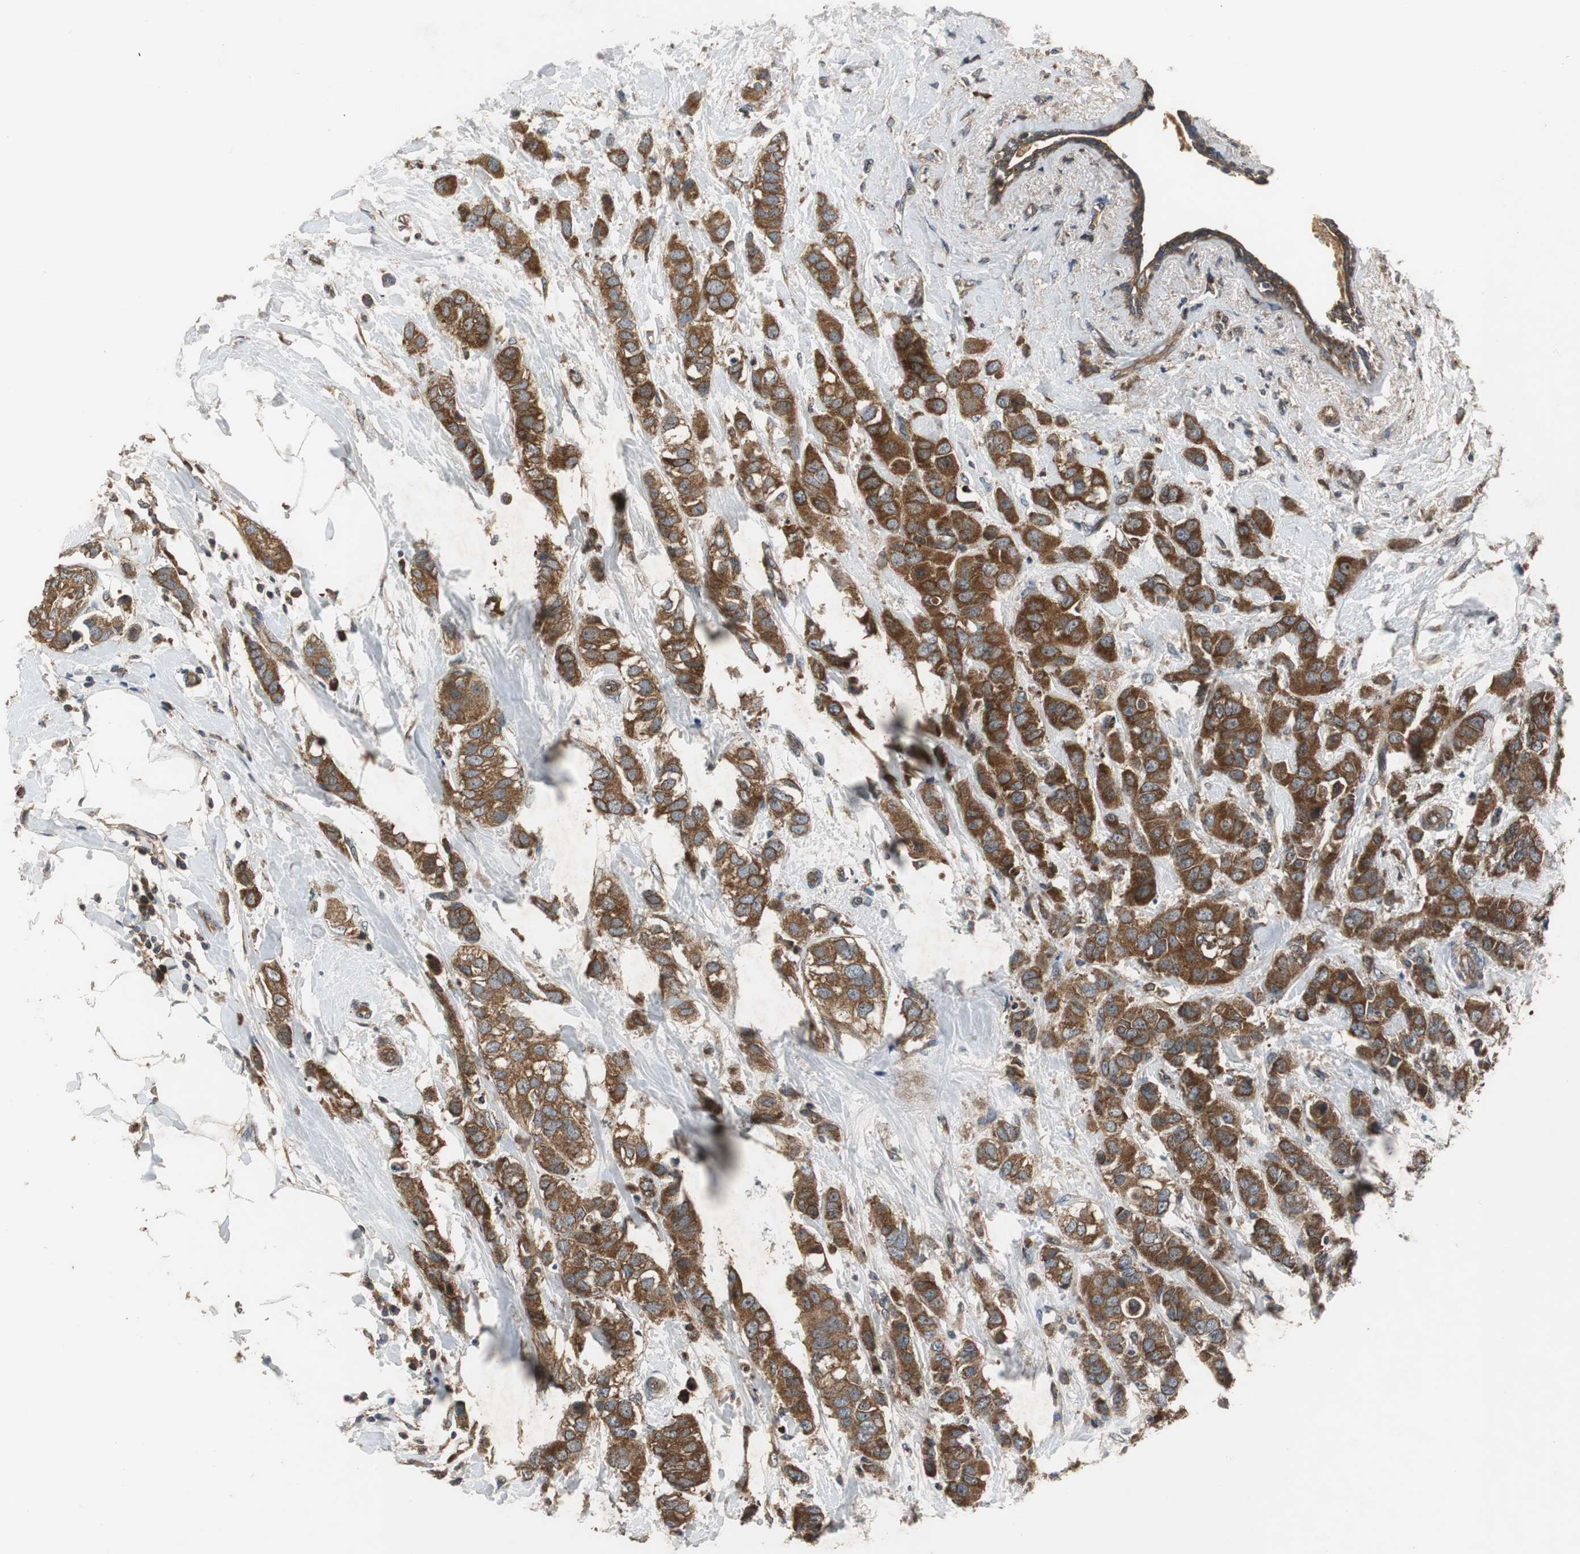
{"staining": {"intensity": "strong", "quantity": ">75%", "location": "cytoplasmic/membranous"}, "tissue": "breast cancer", "cell_type": "Tumor cells", "image_type": "cancer", "snomed": [{"axis": "morphology", "description": "Normal tissue, NOS"}, {"axis": "morphology", "description": "Duct carcinoma"}, {"axis": "topography", "description": "Breast"}], "caption": "DAB immunohistochemical staining of breast cancer (intraductal carcinoma) reveals strong cytoplasmic/membranous protein positivity in approximately >75% of tumor cells.", "gene": "VBP1", "patient": {"sex": "female", "age": 50}}